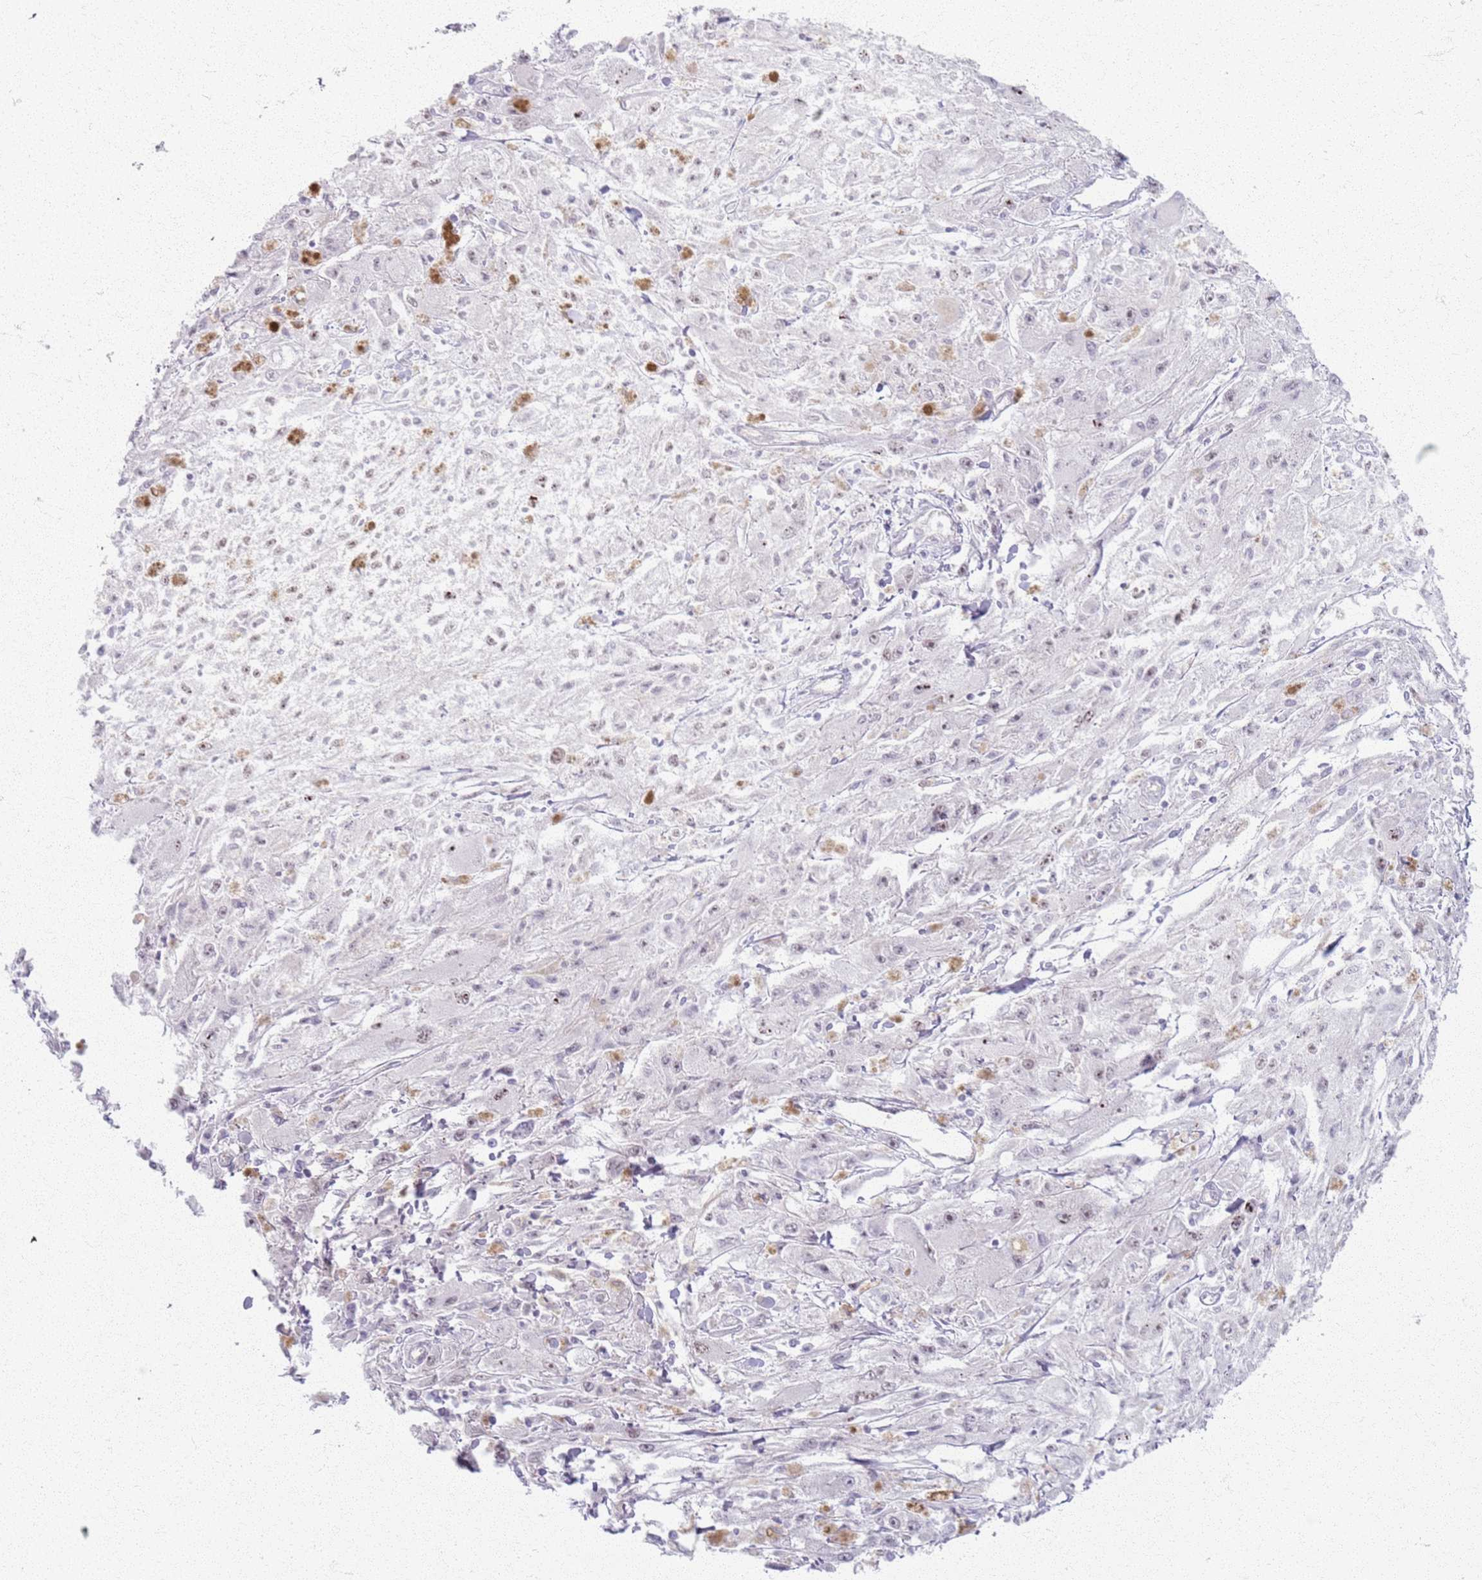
{"staining": {"intensity": "negative", "quantity": "none", "location": "none"}, "tissue": "melanoma", "cell_type": "Tumor cells", "image_type": "cancer", "snomed": [{"axis": "morphology", "description": "Malignant melanoma, Metastatic site"}, {"axis": "topography", "description": "Skin"}], "caption": "This is an IHC histopathology image of melanoma. There is no positivity in tumor cells.", "gene": "KCNA5", "patient": {"sex": "male", "age": 53}}